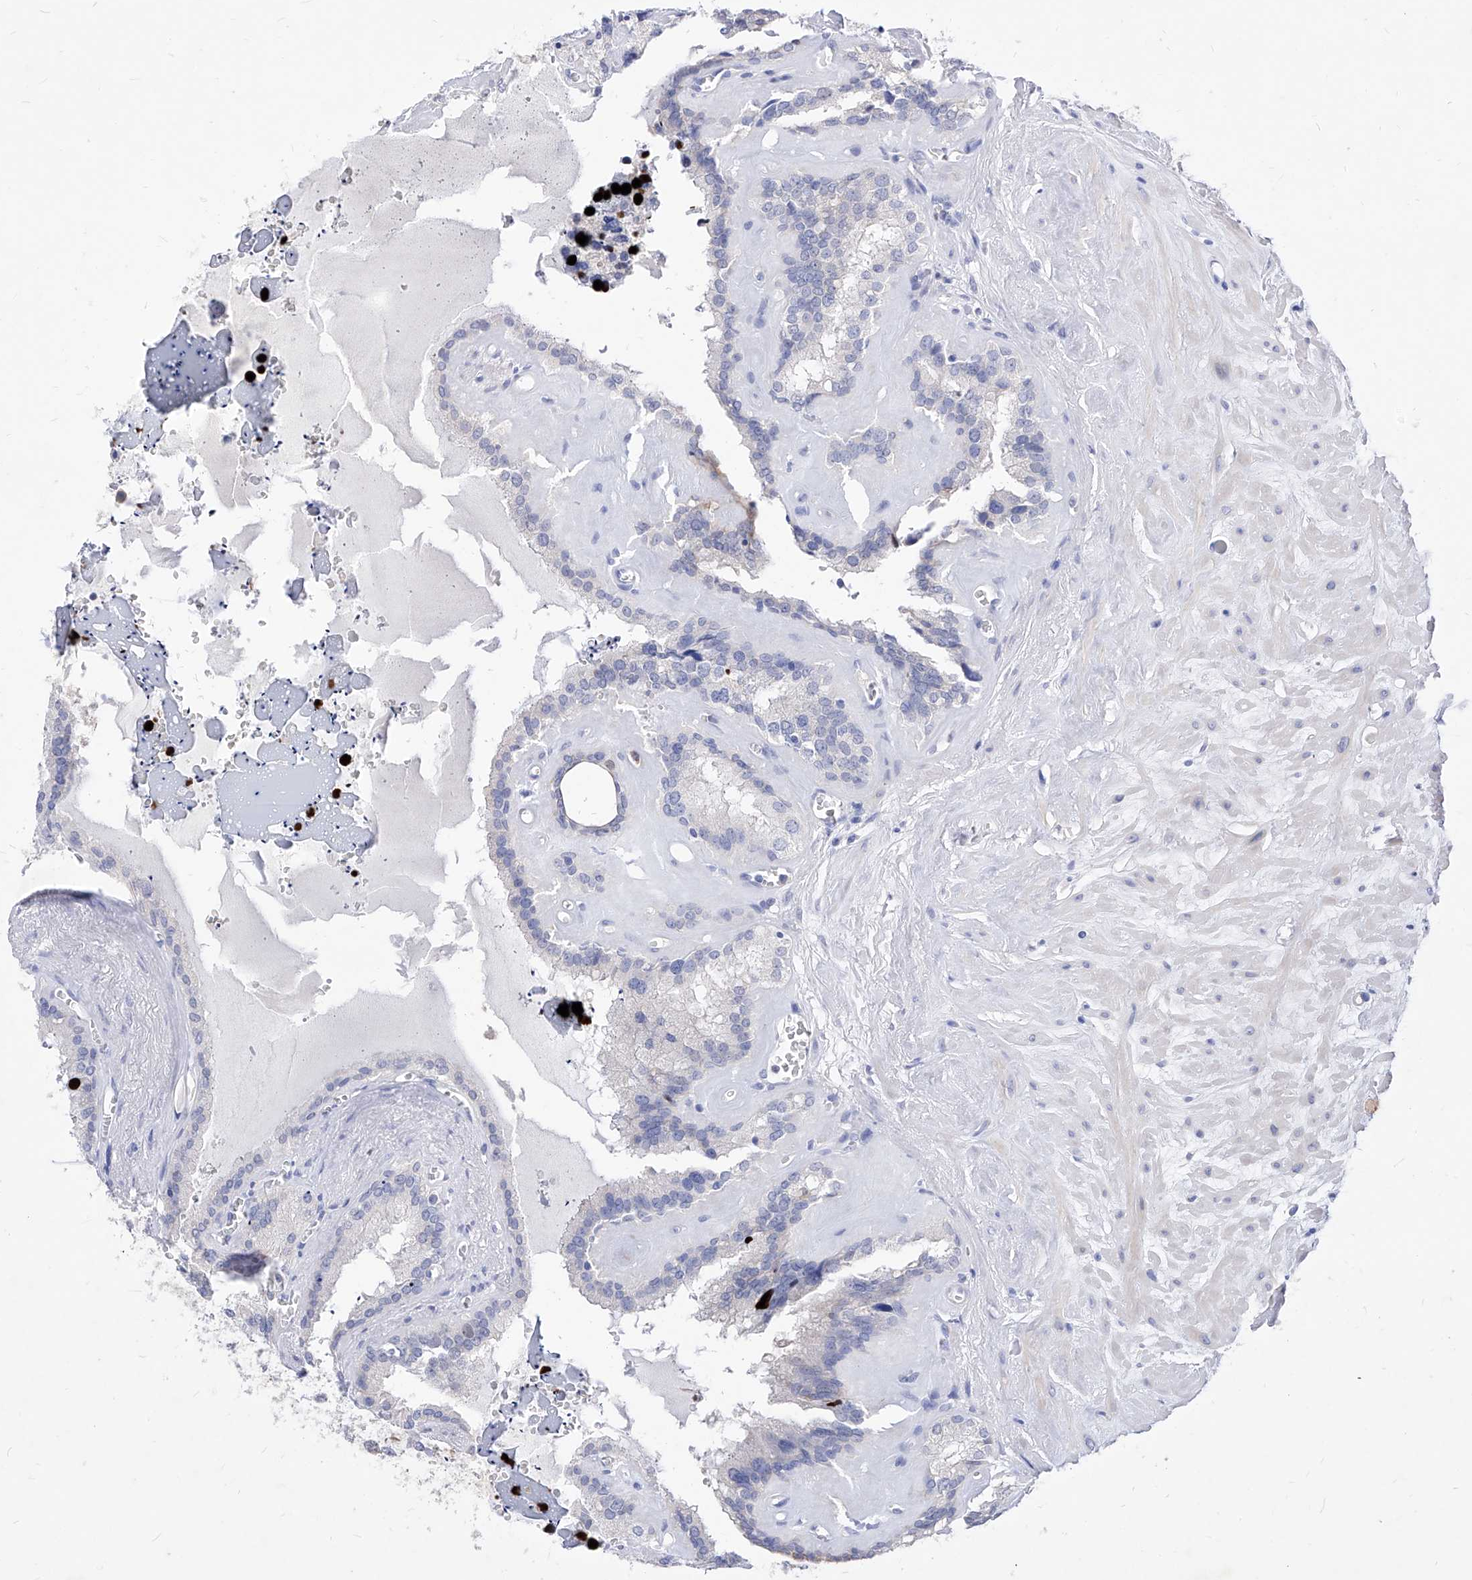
{"staining": {"intensity": "negative", "quantity": "none", "location": "none"}, "tissue": "seminal vesicle", "cell_type": "Glandular cells", "image_type": "normal", "snomed": [{"axis": "morphology", "description": "Normal tissue, NOS"}, {"axis": "topography", "description": "Prostate"}, {"axis": "topography", "description": "Seminal veicle"}], "caption": "IHC micrograph of unremarkable seminal vesicle stained for a protein (brown), which exhibits no expression in glandular cells. (DAB immunohistochemistry with hematoxylin counter stain).", "gene": "VAX1", "patient": {"sex": "male", "age": 59}}